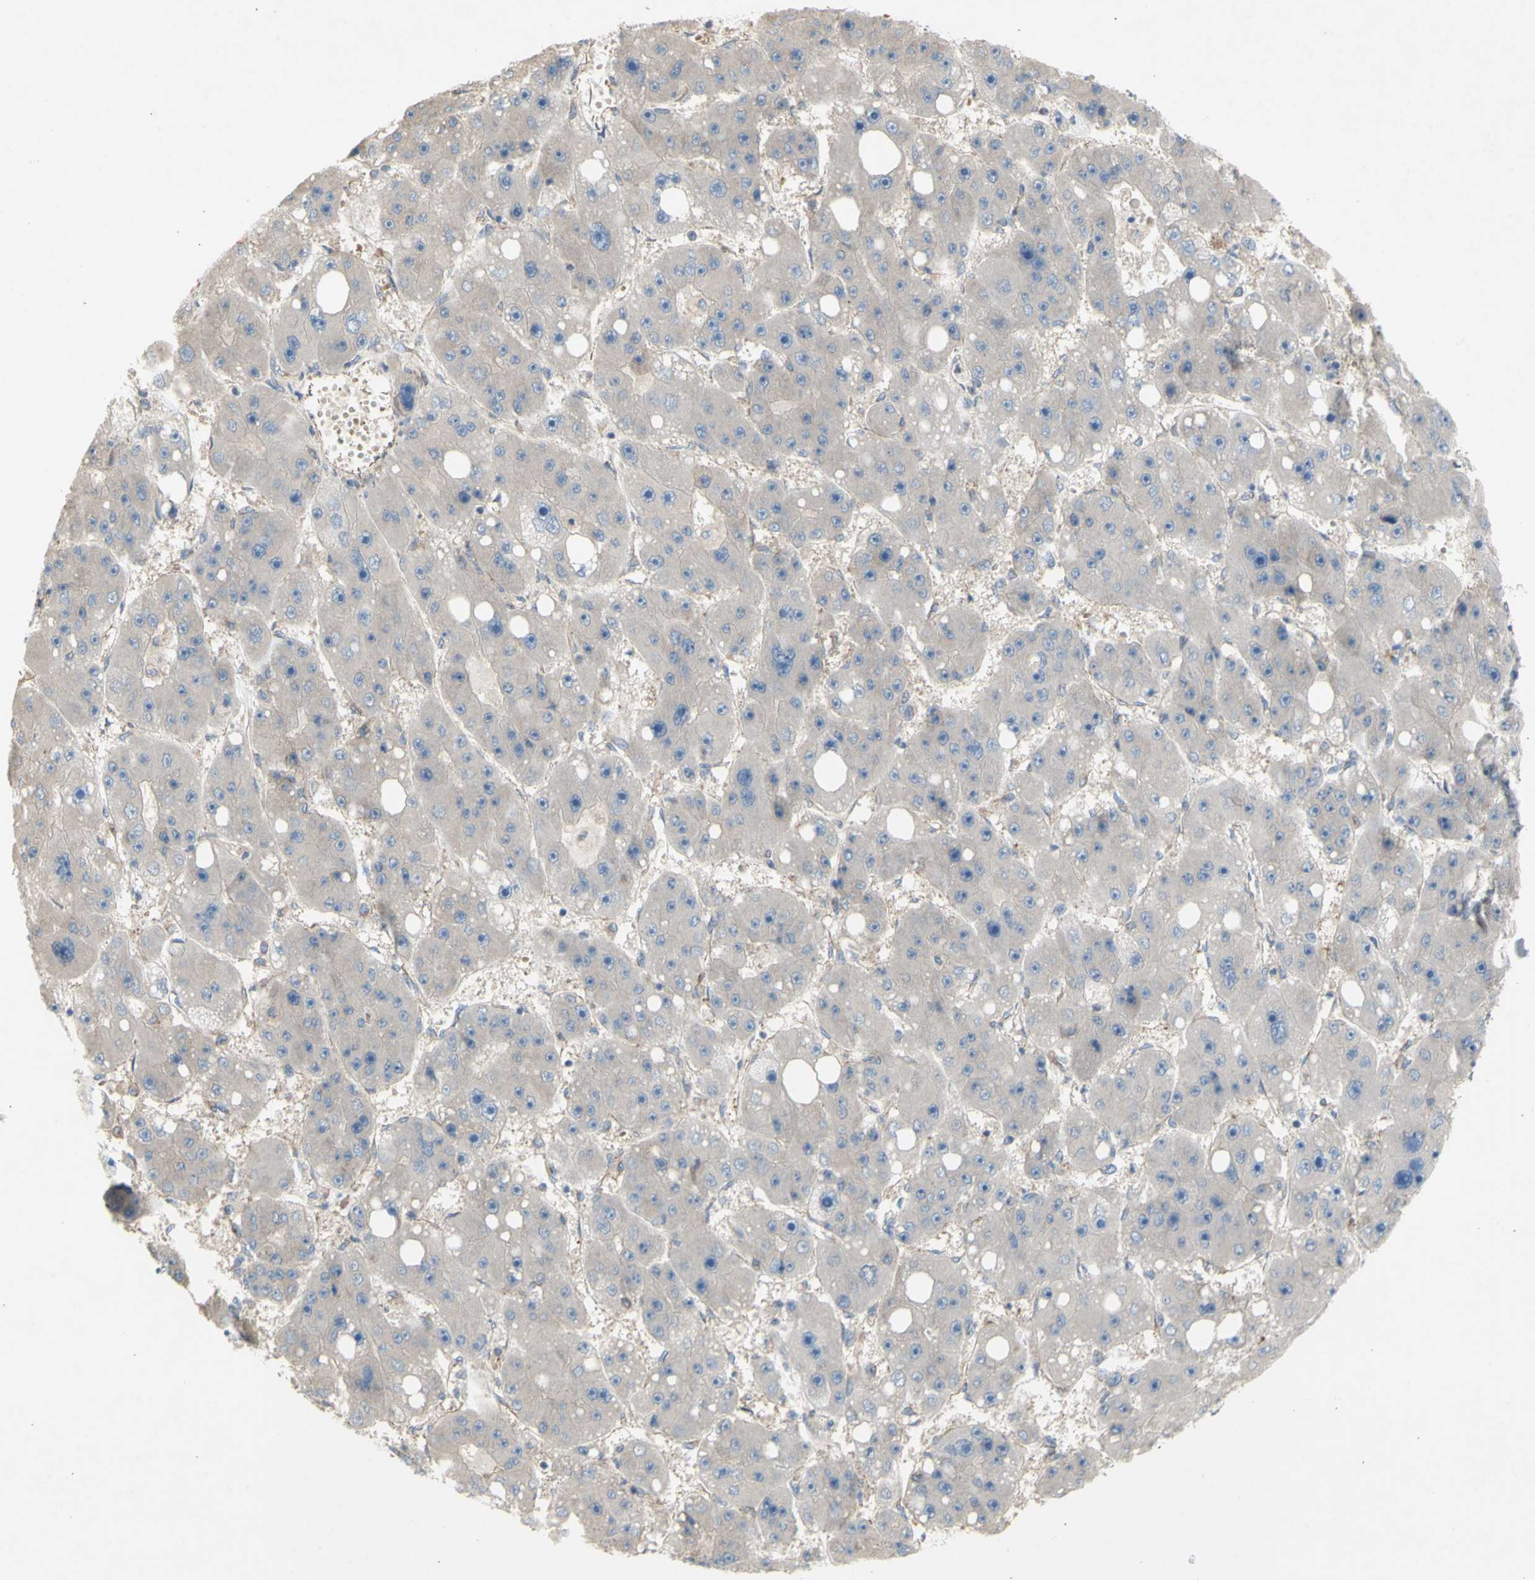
{"staining": {"intensity": "negative", "quantity": "none", "location": "none"}, "tissue": "liver cancer", "cell_type": "Tumor cells", "image_type": "cancer", "snomed": [{"axis": "morphology", "description": "Carcinoma, Hepatocellular, NOS"}, {"axis": "topography", "description": "Liver"}], "caption": "Immunohistochemical staining of human liver hepatocellular carcinoma demonstrates no significant positivity in tumor cells.", "gene": "KLC1", "patient": {"sex": "female", "age": 61}}